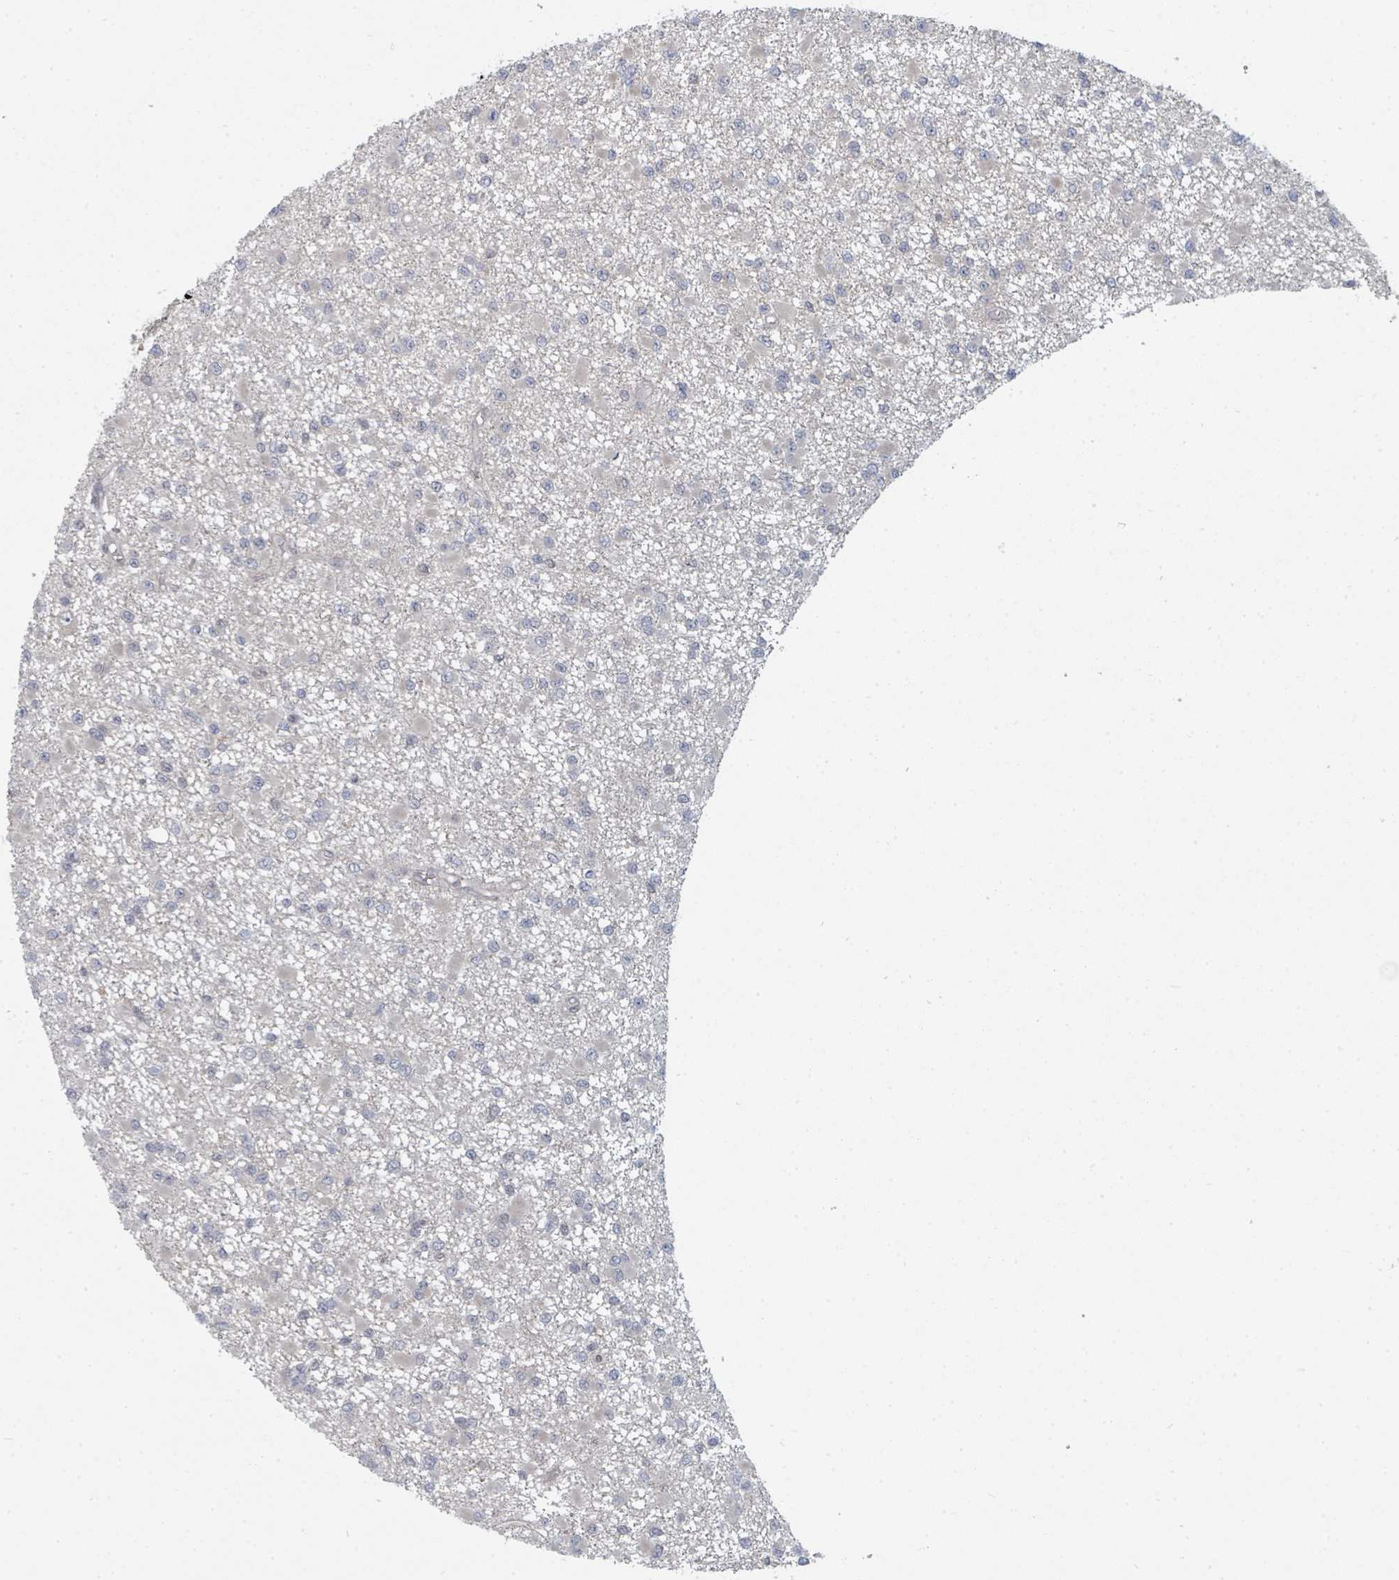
{"staining": {"intensity": "negative", "quantity": "none", "location": "none"}, "tissue": "glioma", "cell_type": "Tumor cells", "image_type": "cancer", "snomed": [{"axis": "morphology", "description": "Glioma, malignant, Low grade"}, {"axis": "topography", "description": "Brain"}], "caption": "Immunohistochemistry (IHC) image of neoplastic tissue: malignant glioma (low-grade) stained with DAB exhibits no significant protein staining in tumor cells.", "gene": "PSMG2", "patient": {"sex": "female", "age": 22}}